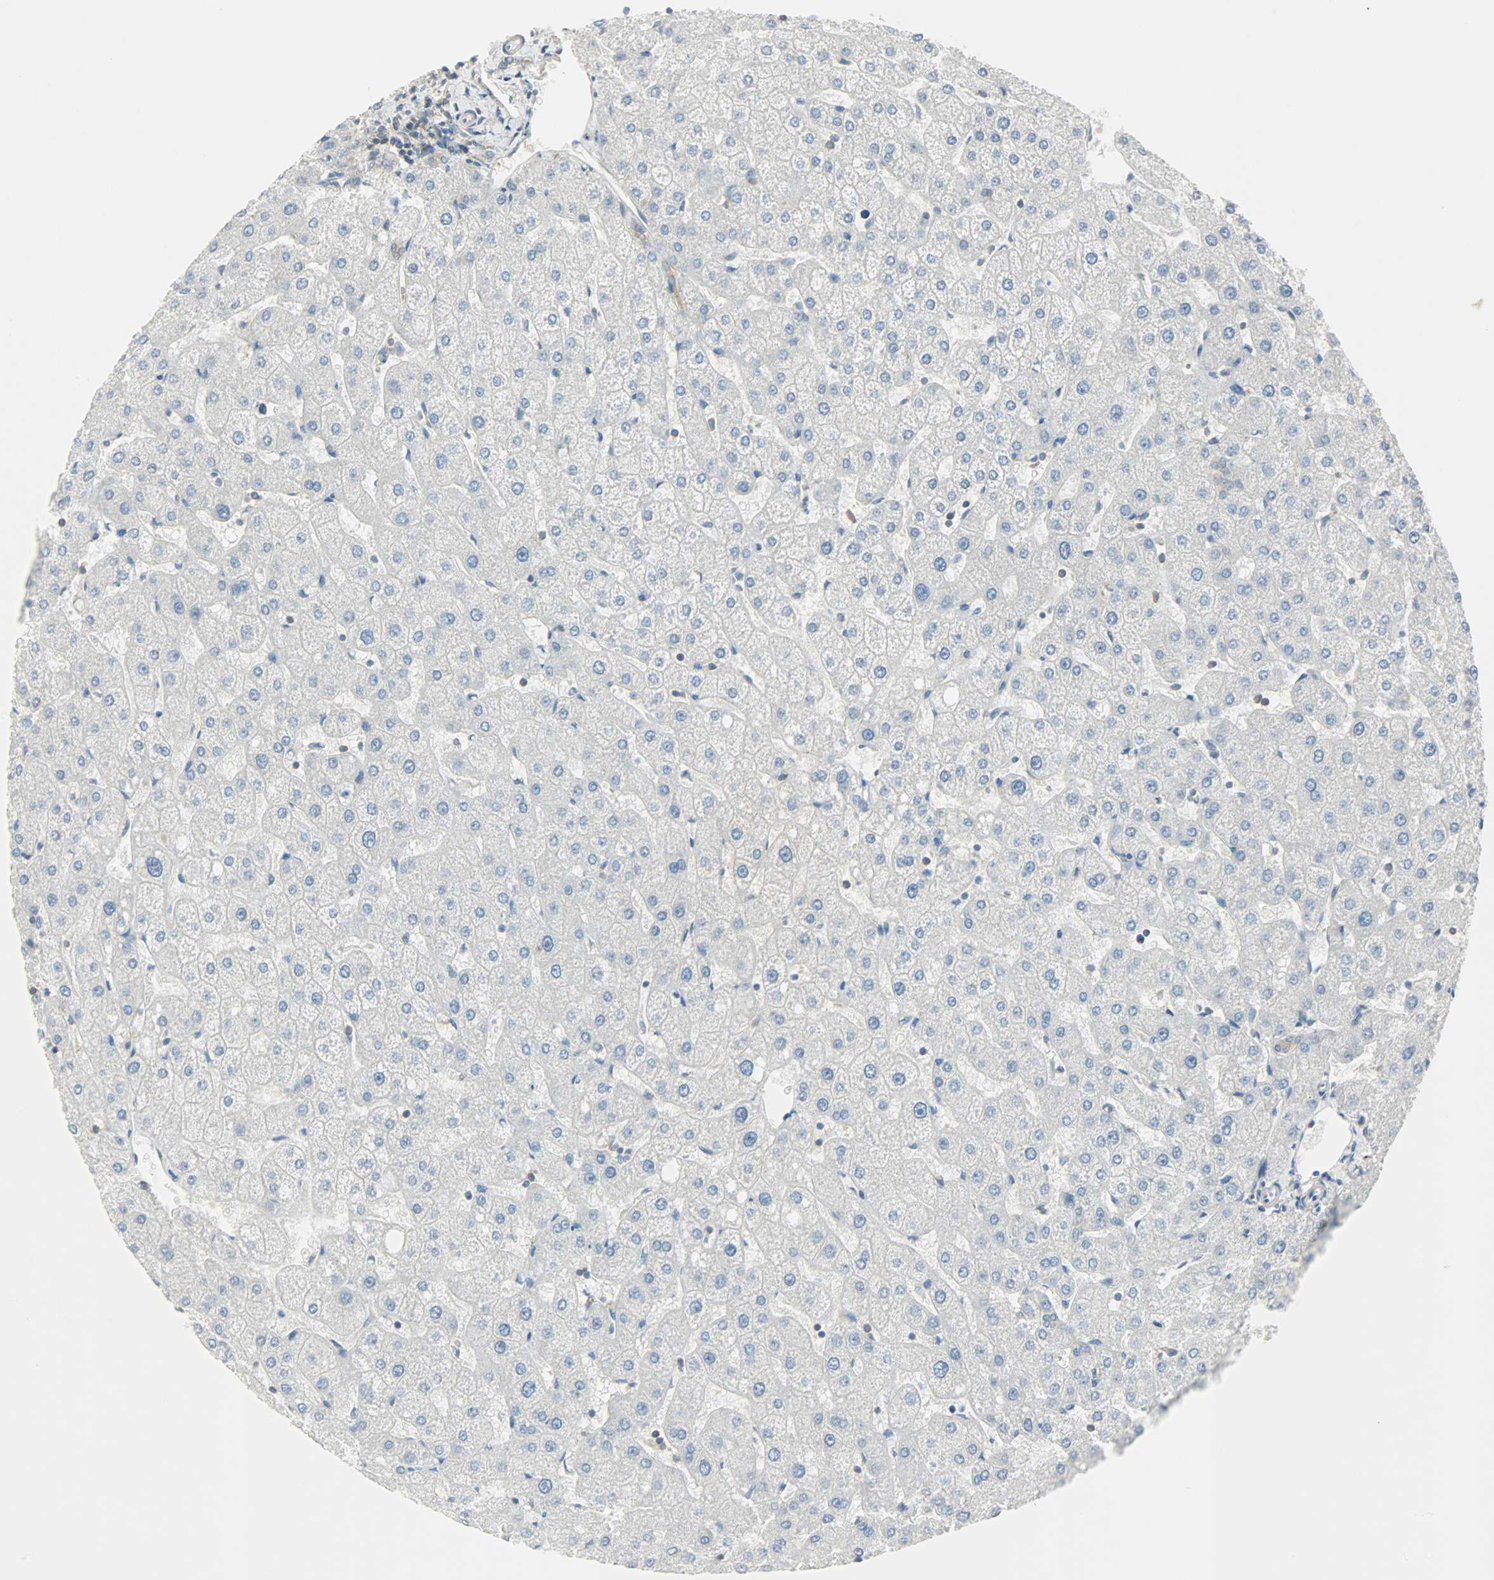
{"staining": {"intensity": "weak", "quantity": "<25%", "location": "cytoplasmic/membranous"}, "tissue": "liver", "cell_type": "Cholangiocytes", "image_type": "normal", "snomed": [{"axis": "morphology", "description": "Normal tissue, NOS"}, {"axis": "topography", "description": "Liver"}], "caption": "This is an immunohistochemistry image of normal liver. There is no positivity in cholangiocytes.", "gene": "TSC22D2", "patient": {"sex": "male", "age": 67}}